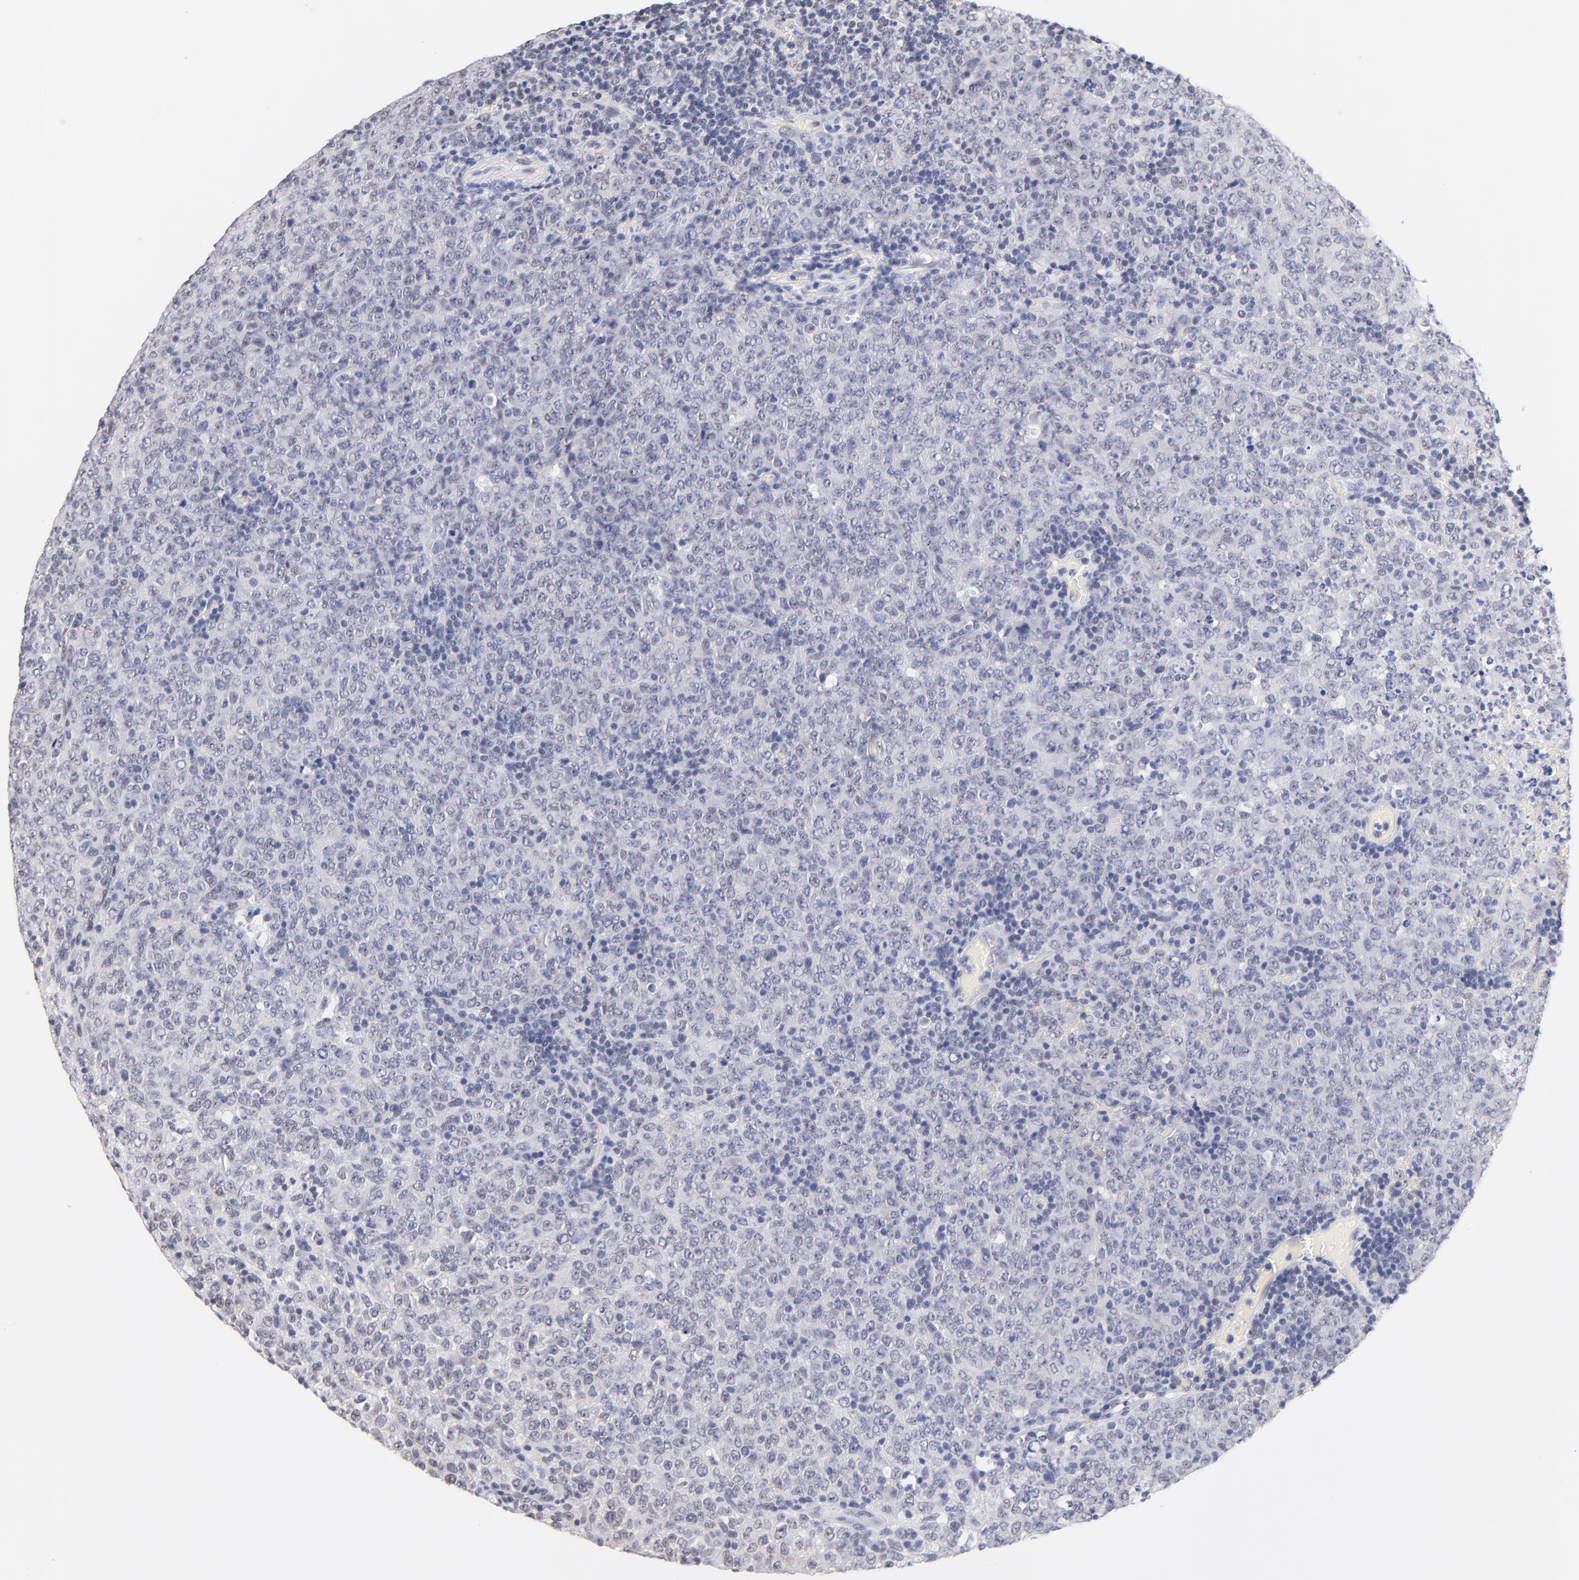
{"staining": {"intensity": "negative", "quantity": "none", "location": "none"}, "tissue": "lymphoma", "cell_type": "Tumor cells", "image_type": "cancer", "snomed": [{"axis": "morphology", "description": "Malignant lymphoma, non-Hodgkin's type, High grade"}, {"axis": "topography", "description": "Tonsil"}], "caption": "An immunohistochemistry (IHC) histopathology image of malignant lymphoma, non-Hodgkin's type (high-grade) is shown. There is no staining in tumor cells of malignant lymphoma, non-Hodgkin's type (high-grade). Brightfield microscopy of immunohistochemistry stained with DAB (3,3'-diaminobenzidine) (brown) and hematoxylin (blue), captured at high magnification.", "gene": "ZNF74", "patient": {"sex": "female", "age": 36}}